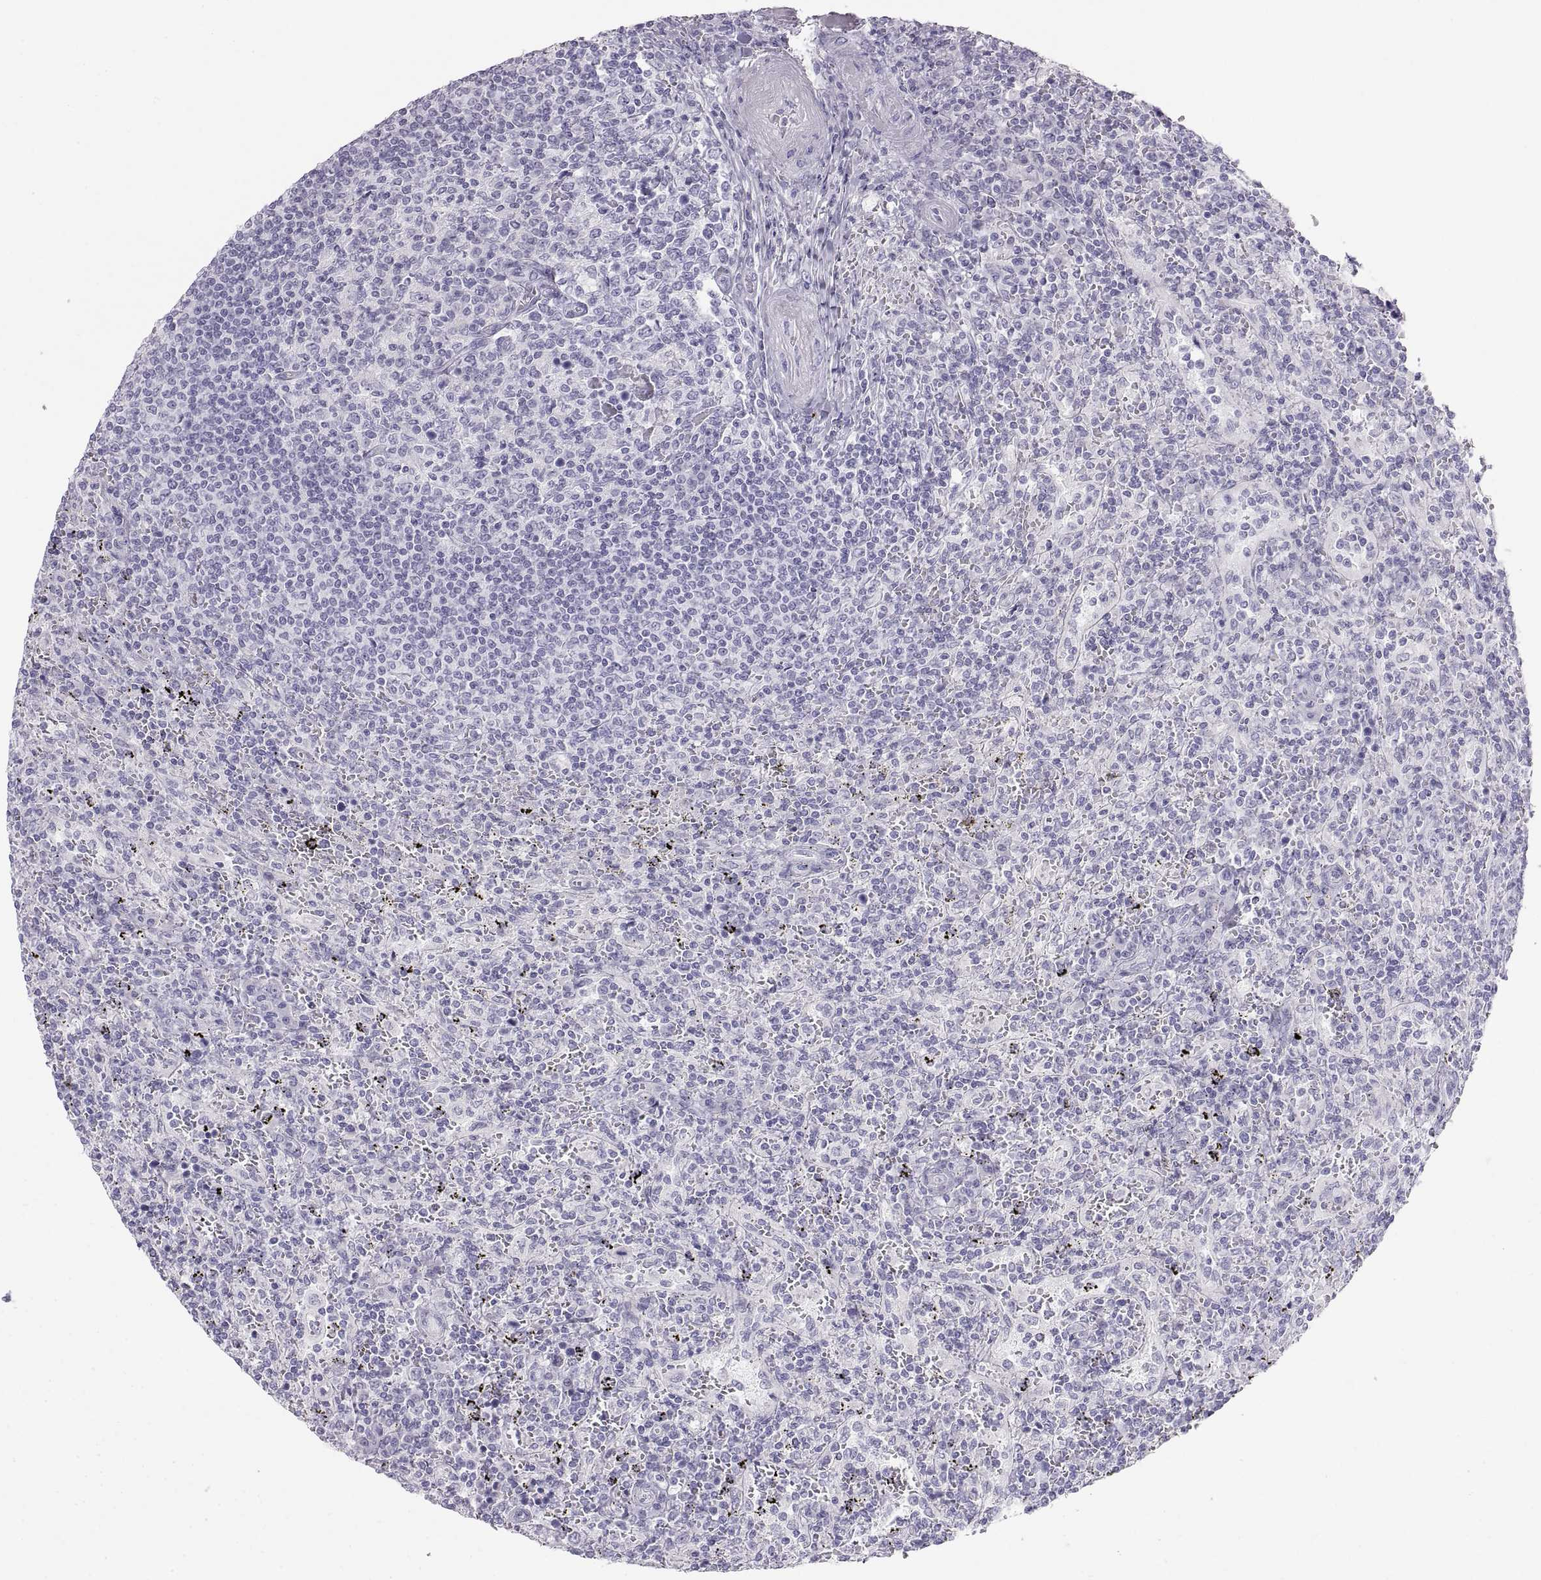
{"staining": {"intensity": "negative", "quantity": "none", "location": "none"}, "tissue": "lymphoma", "cell_type": "Tumor cells", "image_type": "cancer", "snomed": [{"axis": "morphology", "description": "Malignant lymphoma, non-Hodgkin's type, Low grade"}, {"axis": "topography", "description": "Spleen"}], "caption": "Tumor cells are negative for brown protein staining in lymphoma.", "gene": "SEMG1", "patient": {"sex": "male", "age": 62}}